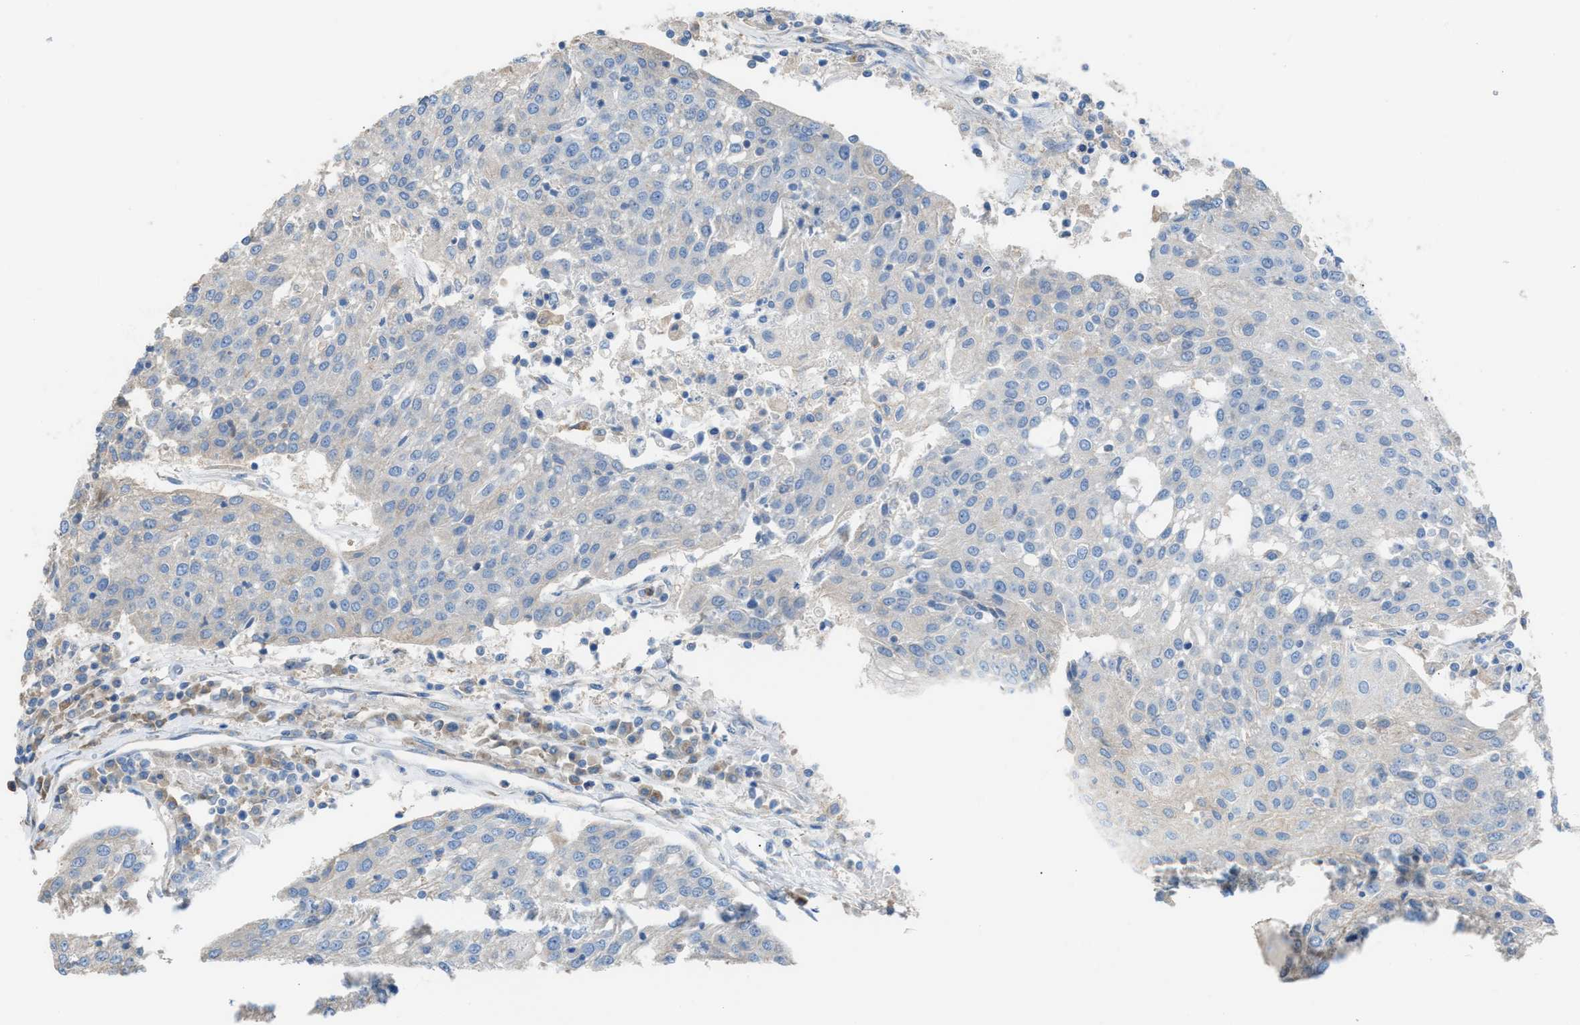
{"staining": {"intensity": "negative", "quantity": "none", "location": "none"}, "tissue": "urothelial cancer", "cell_type": "Tumor cells", "image_type": "cancer", "snomed": [{"axis": "morphology", "description": "Urothelial carcinoma, High grade"}, {"axis": "topography", "description": "Urinary bladder"}], "caption": "High magnification brightfield microscopy of urothelial cancer stained with DAB (3,3'-diaminobenzidine) (brown) and counterstained with hematoxylin (blue): tumor cells show no significant staining. (DAB immunohistochemistry (IHC) visualized using brightfield microscopy, high magnification).", "gene": "NQO2", "patient": {"sex": "female", "age": 85}}